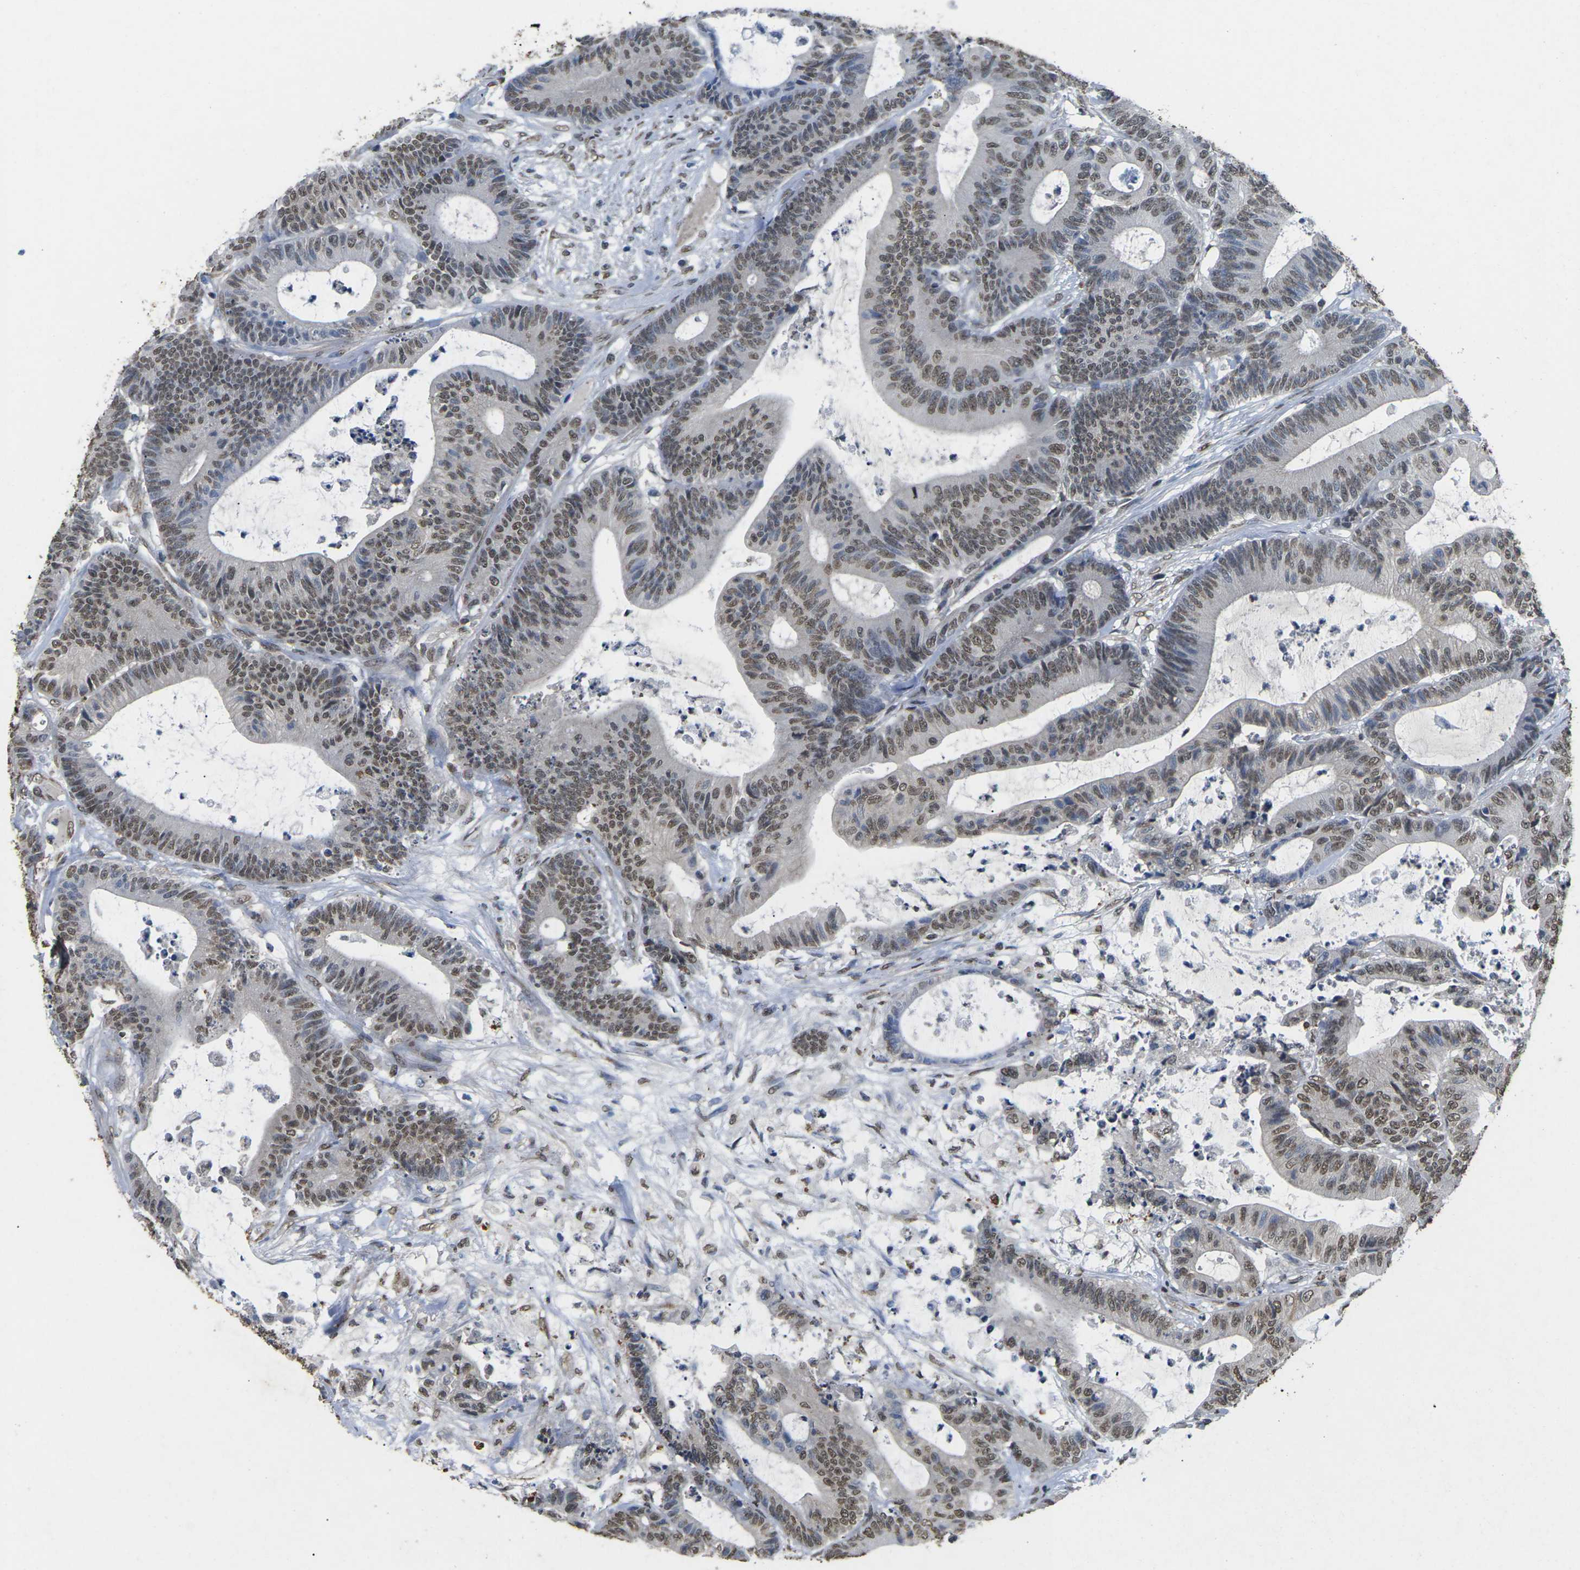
{"staining": {"intensity": "moderate", "quantity": "25%-75%", "location": "nuclear"}, "tissue": "colorectal cancer", "cell_type": "Tumor cells", "image_type": "cancer", "snomed": [{"axis": "morphology", "description": "Adenocarcinoma, NOS"}, {"axis": "topography", "description": "Colon"}], "caption": "IHC of human colorectal adenocarcinoma displays medium levels of moderate nuclear positivity in approximately 25%-75% of tumor cells. The staining was performed using DAB, with brown indicating positive protein expression. Nuclei are stained blue with hematoxylin.", "gene": "SCNN1B", "patient": {"sex": "female", "age": 84}}